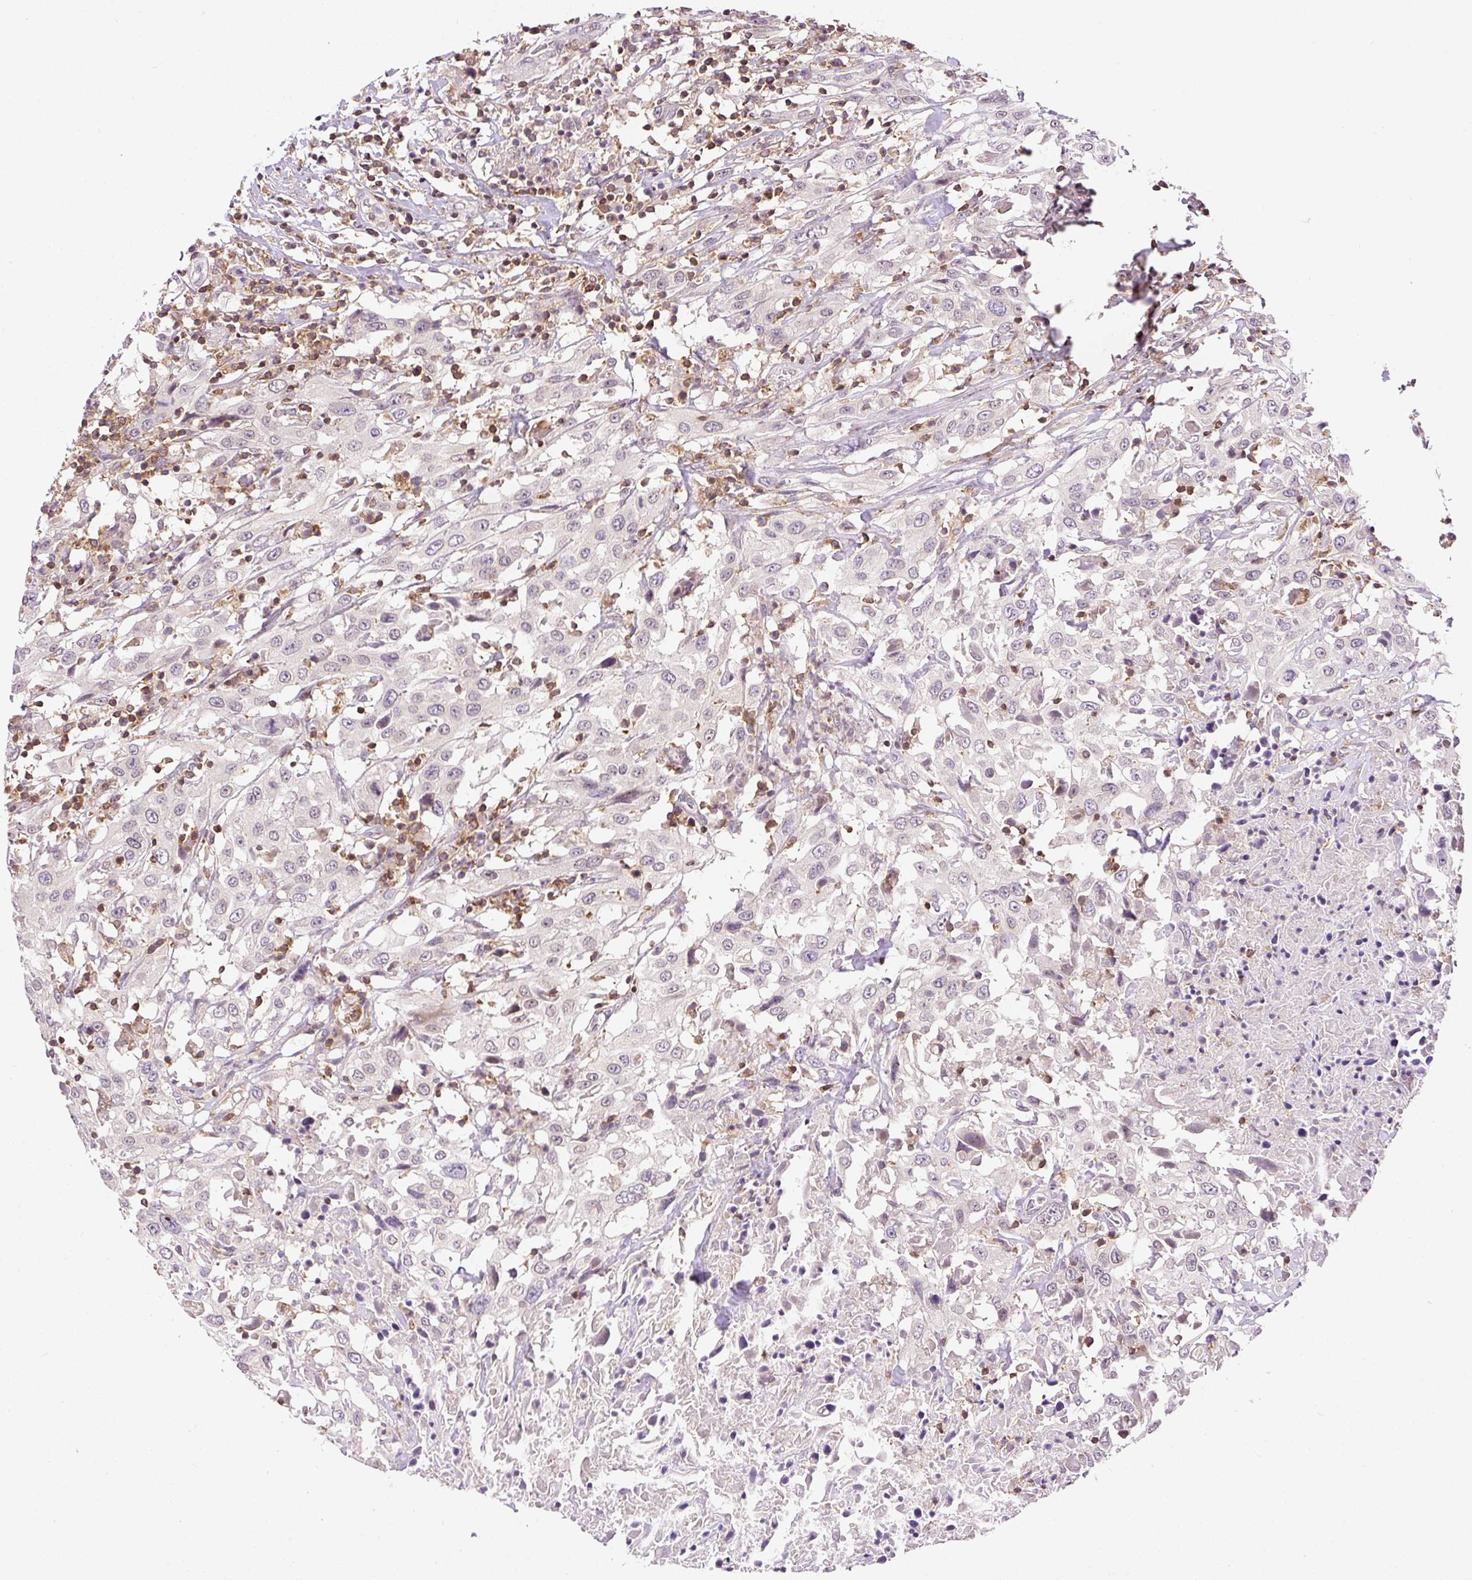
{"staining": {"intensity": "negative", "quantity": "none", "location": "none"}, "tissue": "urothelial cancer", "cell_type": "Tumor cells", "image_type": "cancer", "snomed": [{"axis": "morphology", "description": "Urothelial carcinoma, High grade"}, {"axis": "topography", "description": "Urinary bladder"}], "caption": "Tumor cells are negative for protein expression in human urothelial cancer.", "gene": "CARD11", "patient": {"sex": "male", "age": 61}}